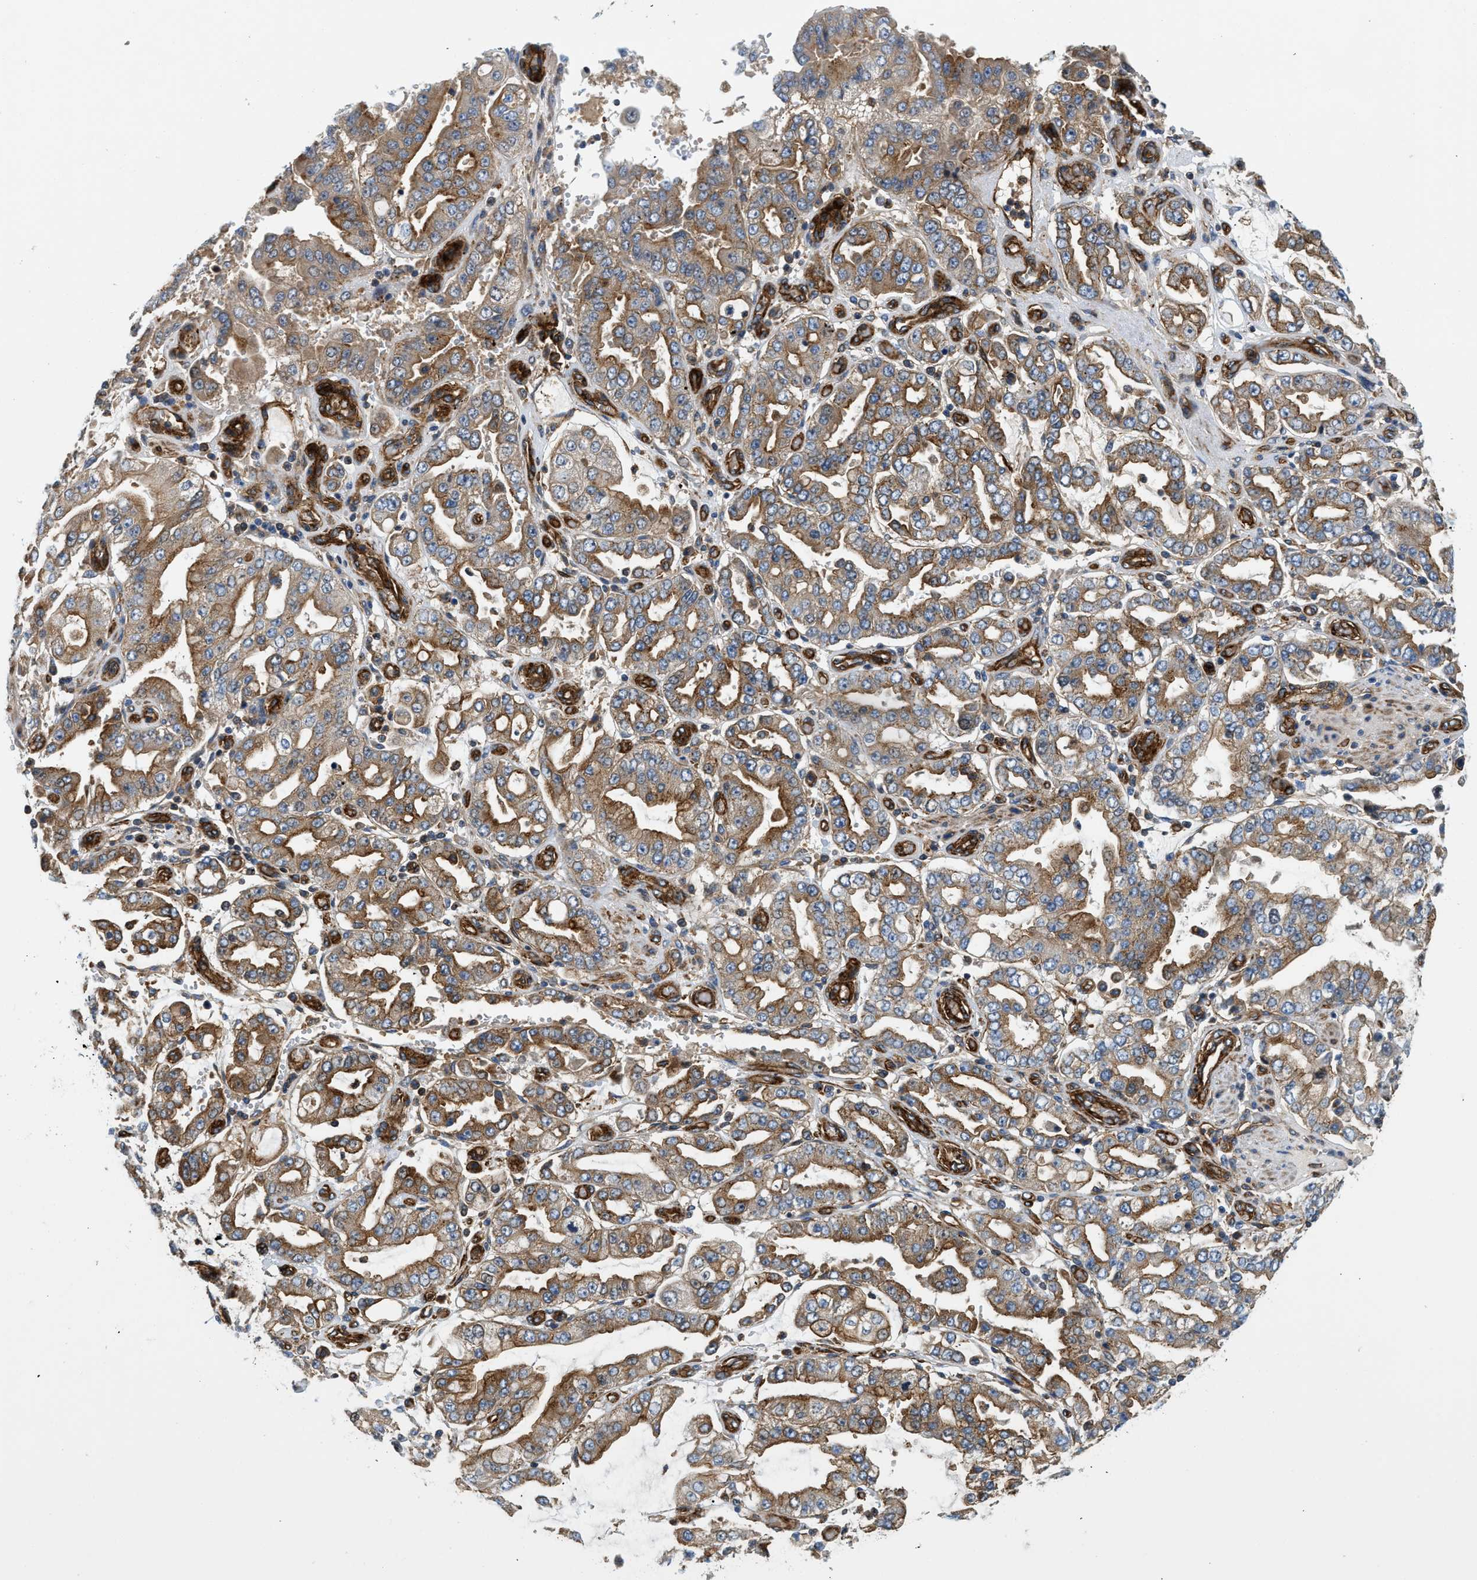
{"staining": {"intensity": "moderate", "quantity": ">75%", "location": "cytoplasmic/membranous"}, "tissue": "stomach cancer", "cell_type": "Tumor cells", "image_type": "cancer", "snomed": [{"axis": "morphology", "description": "Adenocarcinoma, NOS"}, {"axis": "topography", "description": "Stomach"}], "caption": "Protein expression analysis of adenocarcinoma (stomach) demonstrates moderate cytoplasmic/membranous expression in approximately >75% of tumor cells.", "gene": "HIP1", "patient": {"sex": "male", "age": 76}}